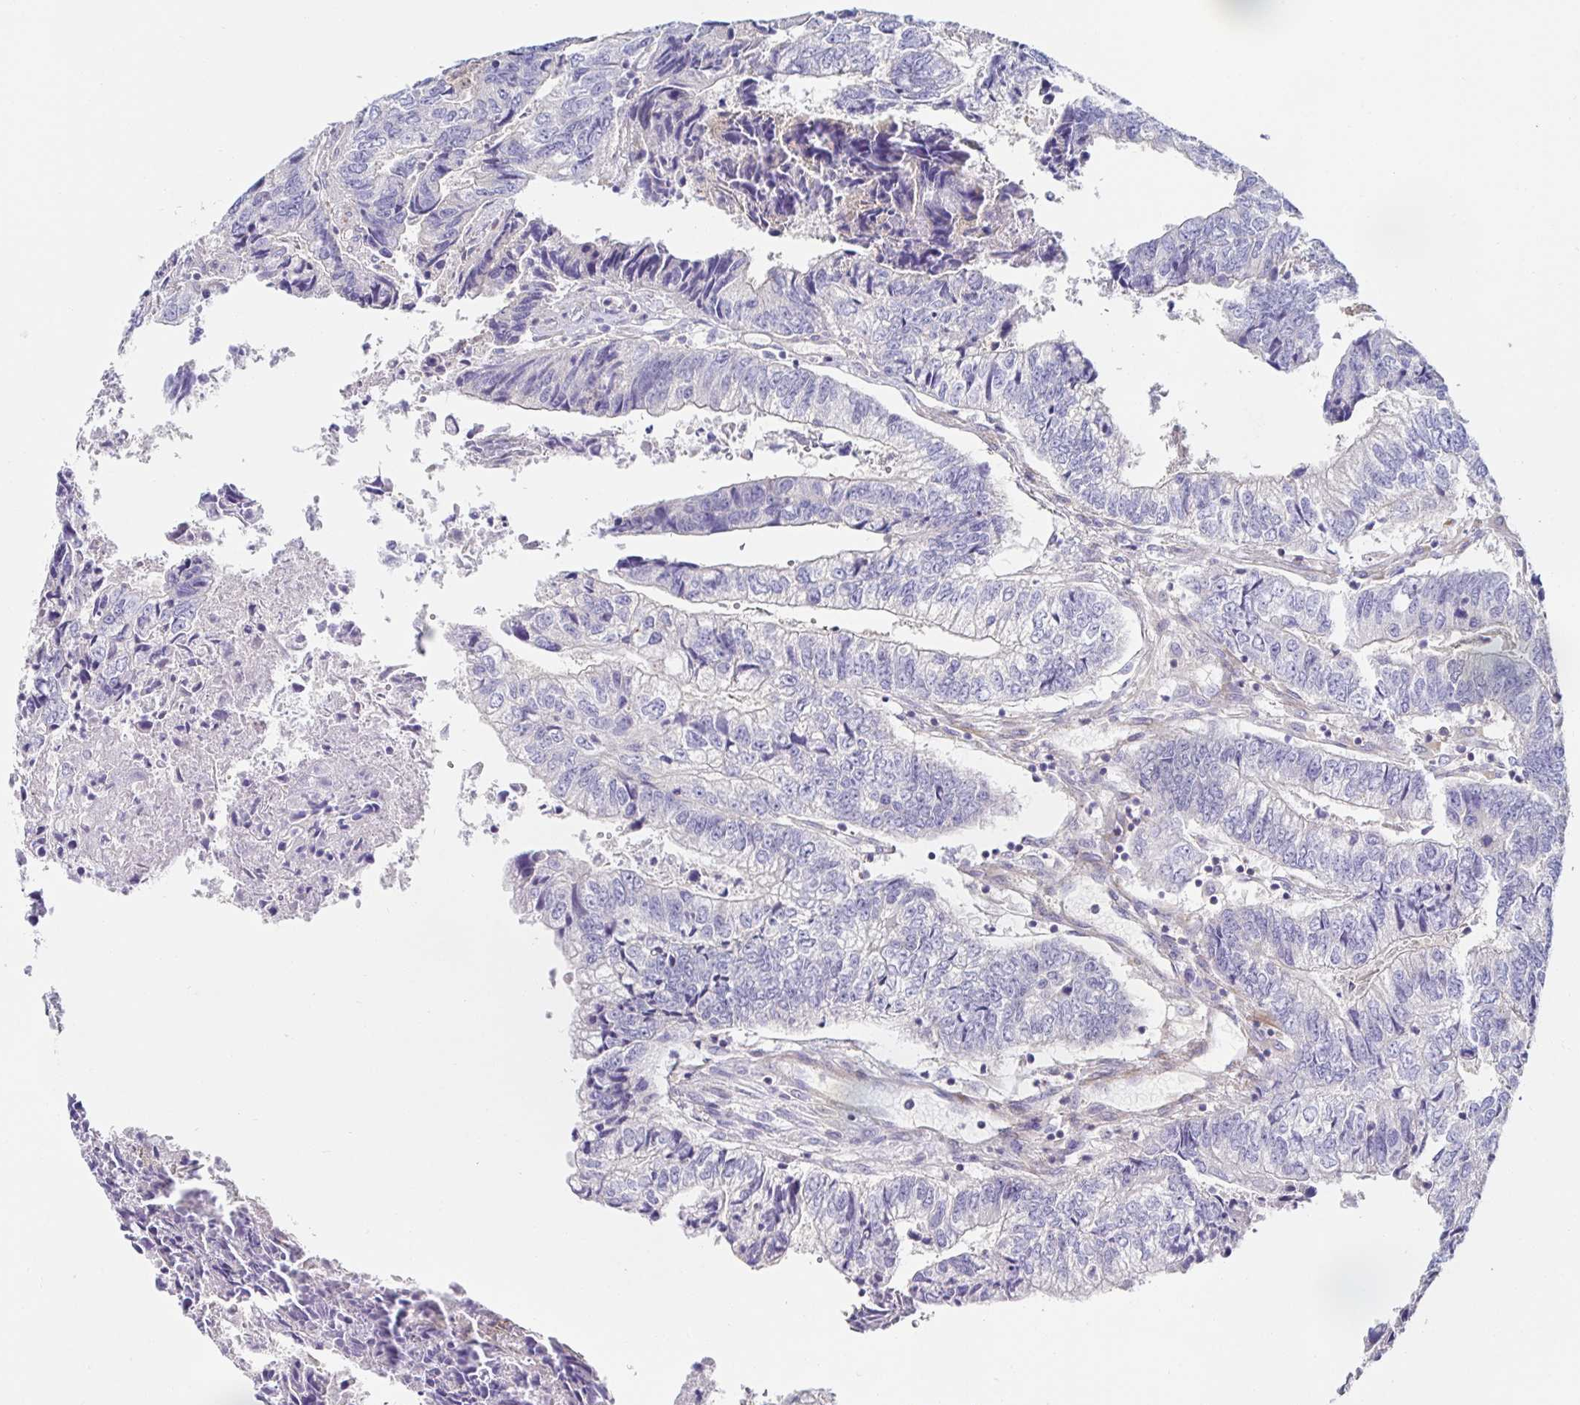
{"staining": {"intensity": "negative", "quantity": "none", "location": "none"}, "tissue": "colorectal cancer", "cell_type": "Tumor cells", "image_type": "cancer", "snomed": [{"axis": "morphology", "description": "Adenocarcinoma, NOS"}, {"axis": "topography", "description": "Colon"}], "caption": "High power microscopy image of an immunohistochemistry image of colorectal adenocarcinoma, revealing no significant positivity in tumor cells.", "gene": "METTL22", "patient": {"sex": "male", "age": 86}}